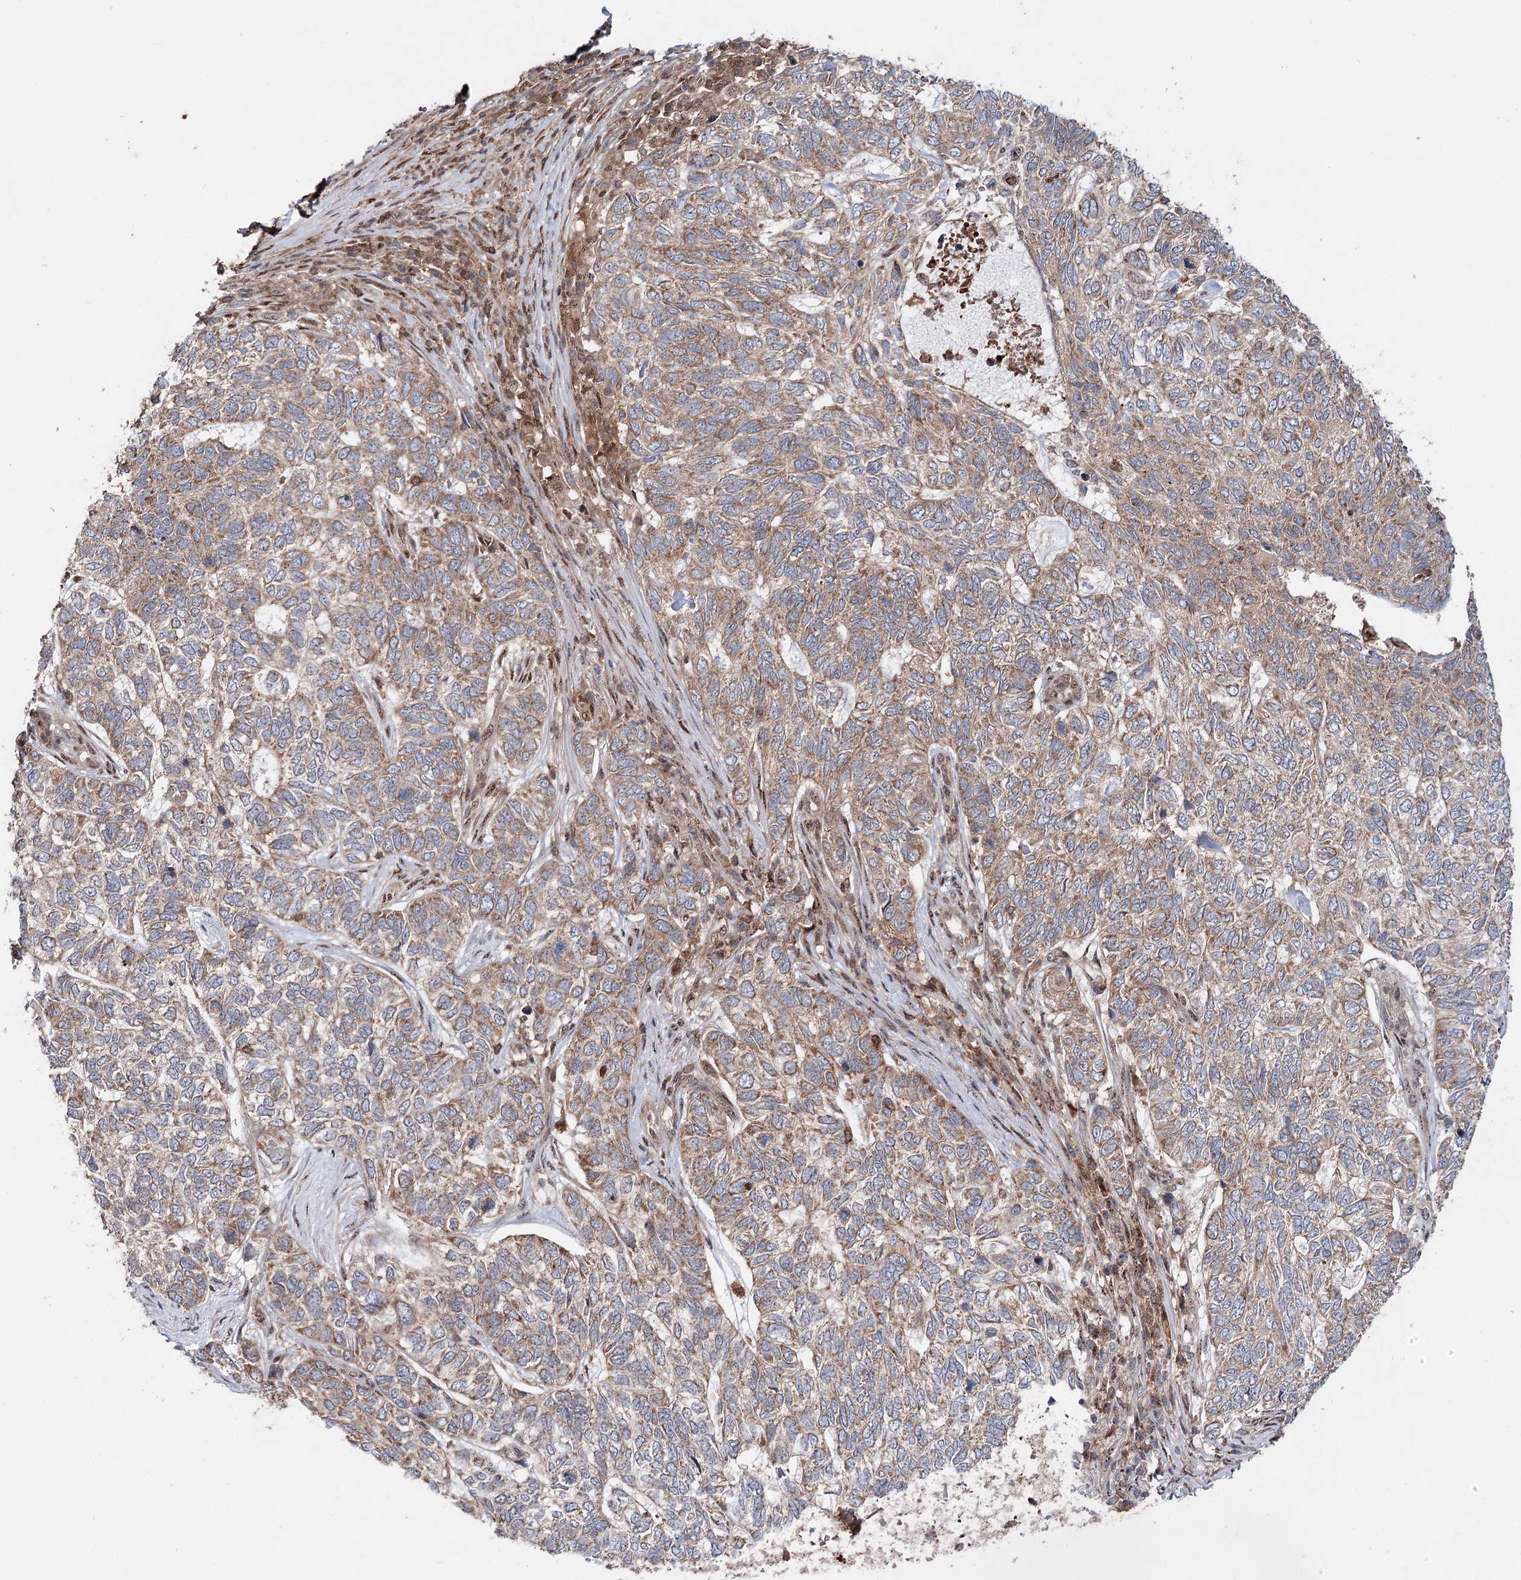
{"staining": {"intensity": "weak", "quantity": "25%-75%", "location": "cytoplasmic/membranous"}, "tissue": "skin cancer", "cell_type": "Tumor cells", "image_type": "cancer", "snomed": [{"axis": "morphology", "description": "Basal cell carcinoma"}, {"axis": "topography", "description": "Skin"}], "caption": "Skin cancer (basal cell carcinoma) tissue displays weak cytoplasmic/membranous expression in approximately 25%-75% of tumor cells", "gene": "C12orf4", "patient": {"sex": "female", "age": 65}}